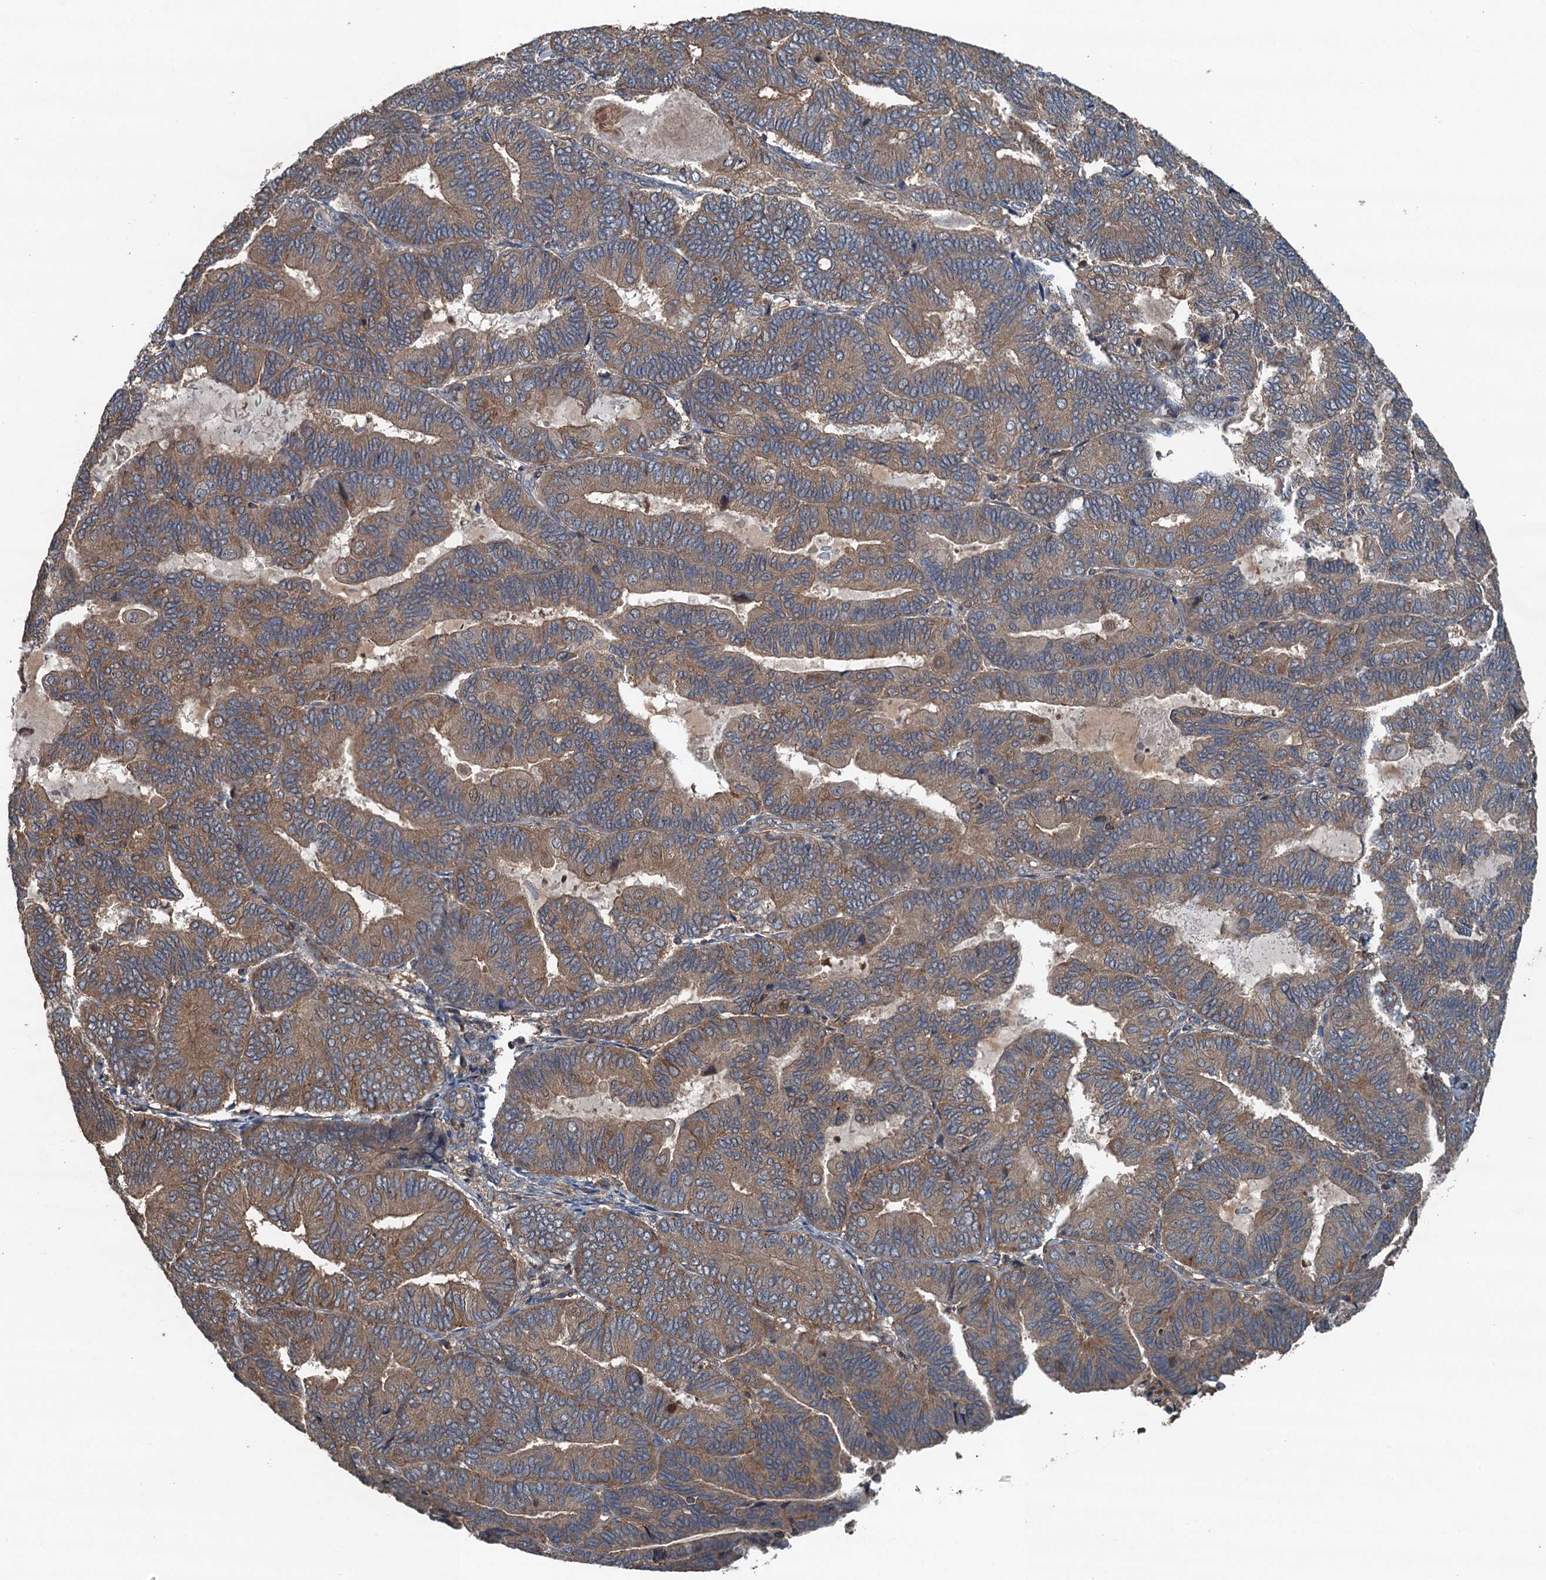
{"staining": {"intensity": "moderate", "quantity": ">75%", "location": "cytoplasmic/membranous"}, "tissue": "endometrial cancer", "cell_type": "Tumor cells", "image_type": "cancer", "snomed": [{"axis": "morphology", "description": "Adenocarcinoma, NOS"}, {"axis": "topography", "description": "Endometrium"}], "caption": "This is a histology image of IHC staining of endometrial cancer (adenocarcinoma), which shows moderate expression in the cytoplasmic/membranous of tumor cells.", "gene": "BORCS5", "patient": {"sex": "female", "age": 81}}